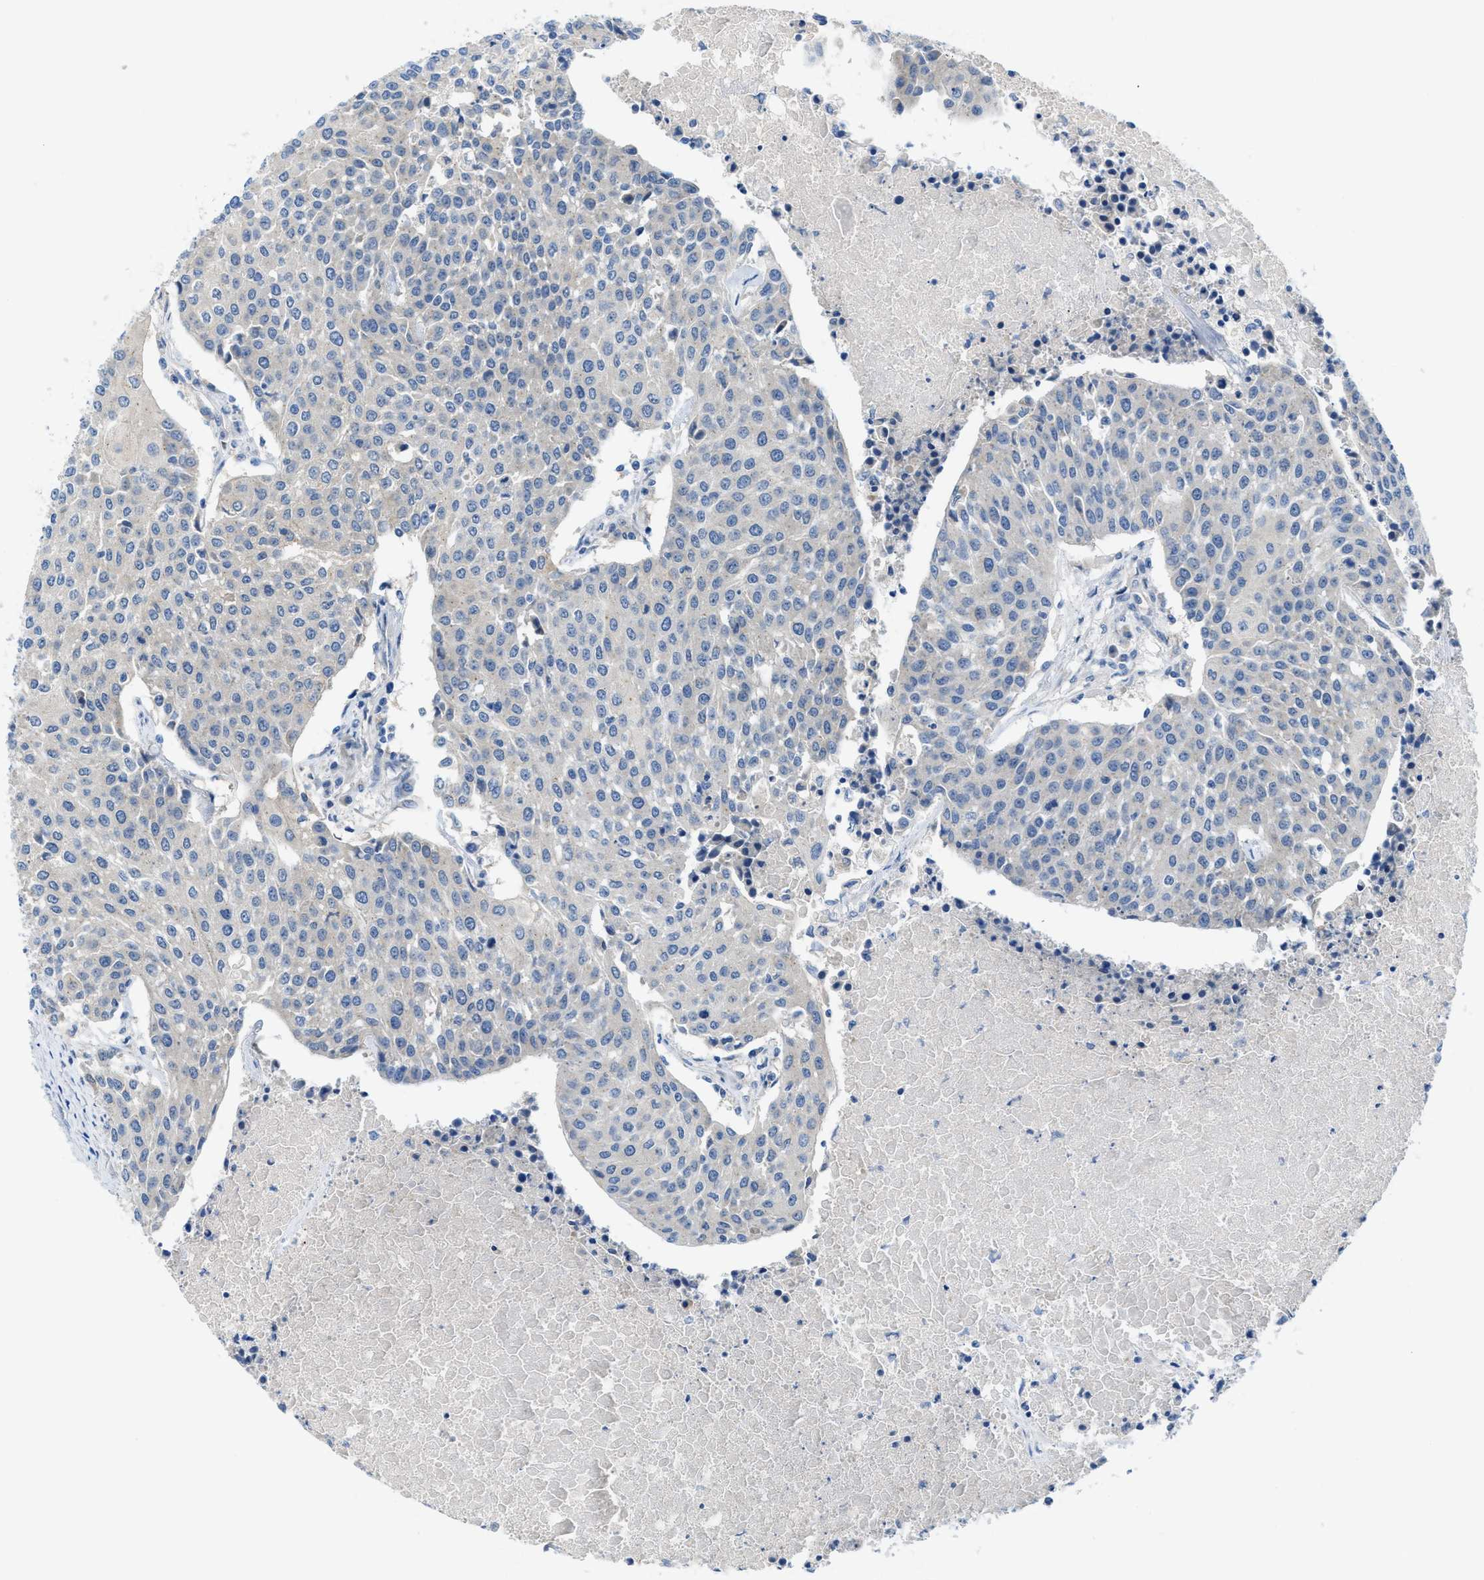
{"staining": {"intensity": "negative", "quantity": "none", "location": "none"}, "tissue": "urothelial cancer", "cell_type": "Tumor cells", "image_type": "cancer", "snomed": [{"axis": "morphology", "description": "Urothelial carcinoma, High grade"}, {"axis": "topography", "description": "Urinary bladder"}], "caption": "An IHC micrograph of high-grade urothelial carcinoma is shown. There is no staining in tumor cells of high-grade urothelial carcinoma. Nuclei are stained in blue.", "gene": "RIPK2", "patient": {"sex": "female", "age": 85}}